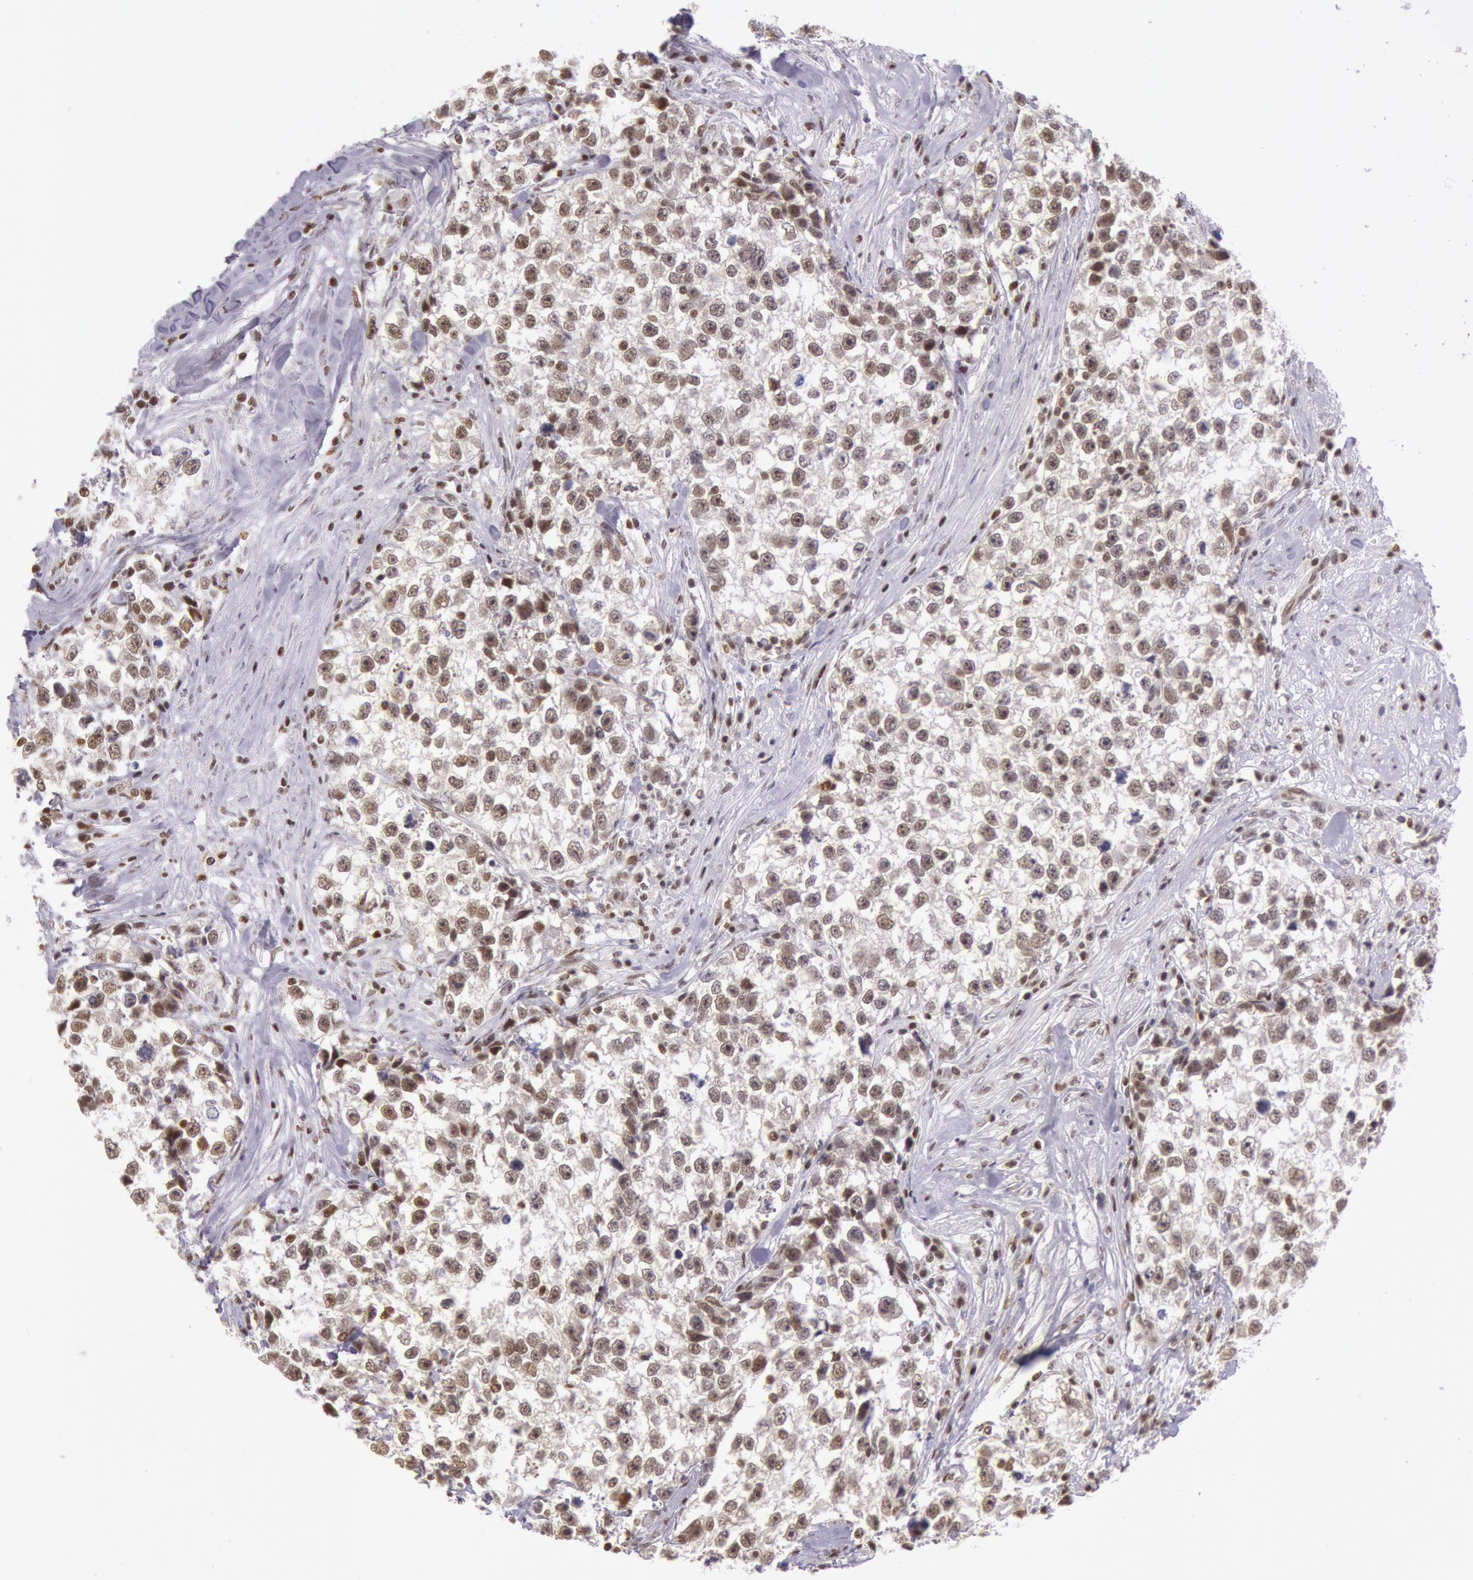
{"staining": {"intensity": "moderate", "quantity": ">75%", "location": "nuclear"}, "tissue": "testis cancer", "cell_type": "Tumor cells", "image_type": "cancer", "snomed": [{"axis": "morphology", "description": "Seminoma, NOS"}, {"axis": "morphology", "description": "Carcinoma, Embryonal, NOS"}, {"axis": "topography", "description": "Testis"}], "caption": "Immunohistochemical staining of human seminoma (testis) shows medium levels of moderate nuclear positivity in about >75% of tumor cells.", "gene": "ESS2", "patient": {"sex": "male", "age": 30}}